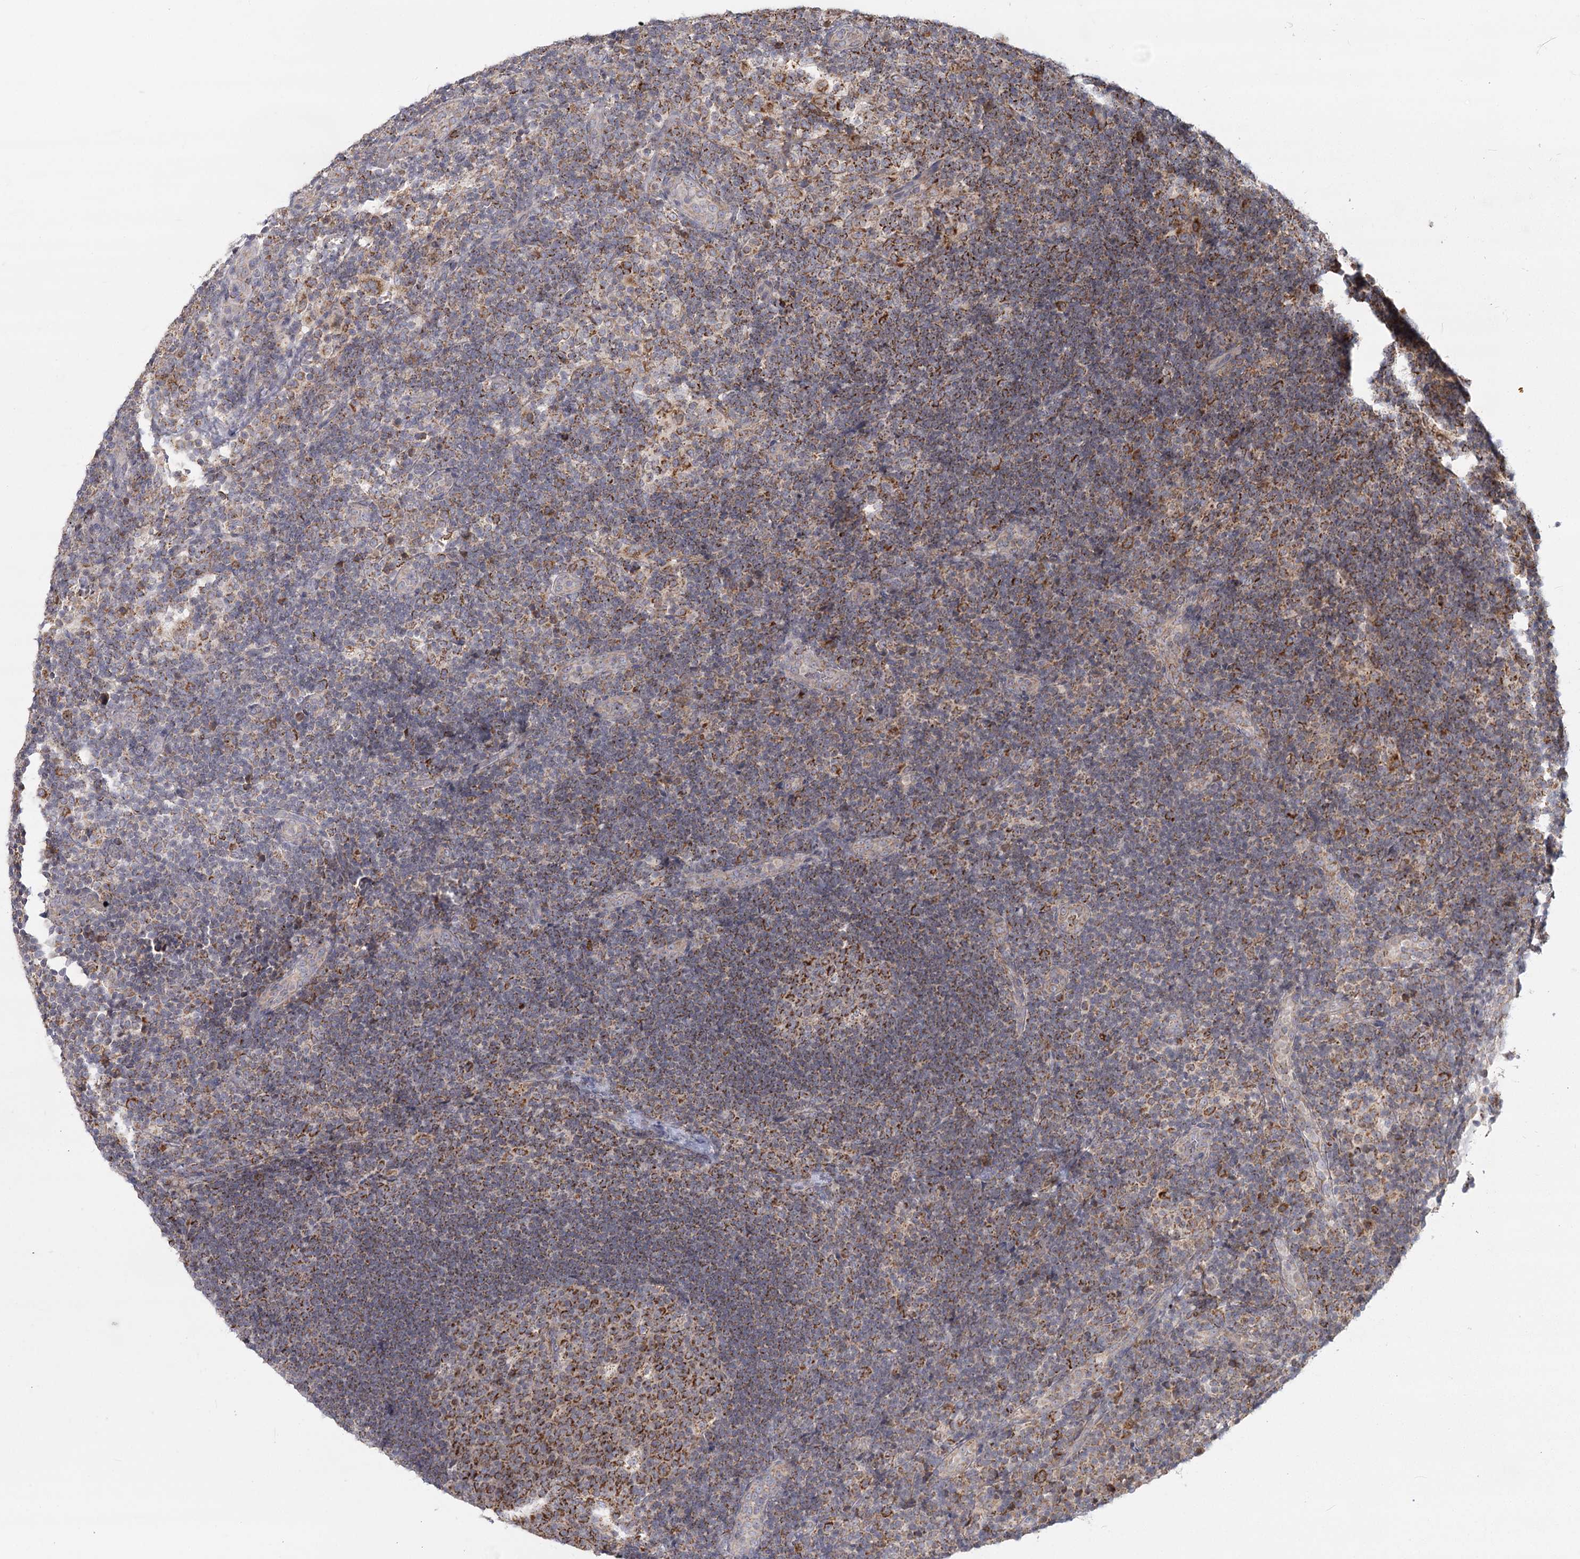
{"staining": {"intensity": "strong", "quantity": "25%-75%", "location": "cytoplasmic/membranous"}, "tissue": "lymph node", "cell_type": "Germinal center cells", "image_type": "normal", "snomed": [{"axis": "morphology", "description": "Normal tissue, NOS"}, {"axis": "topography", "description": "Lymph node"}], "caption": "Protein staining demonstrates strong cytoplasmic/membranous positivity in about 25%-75% of germinal center cells in normal lymph node.", "gene": "LACTB", "patient": {"sex": "female", "age": 22}}